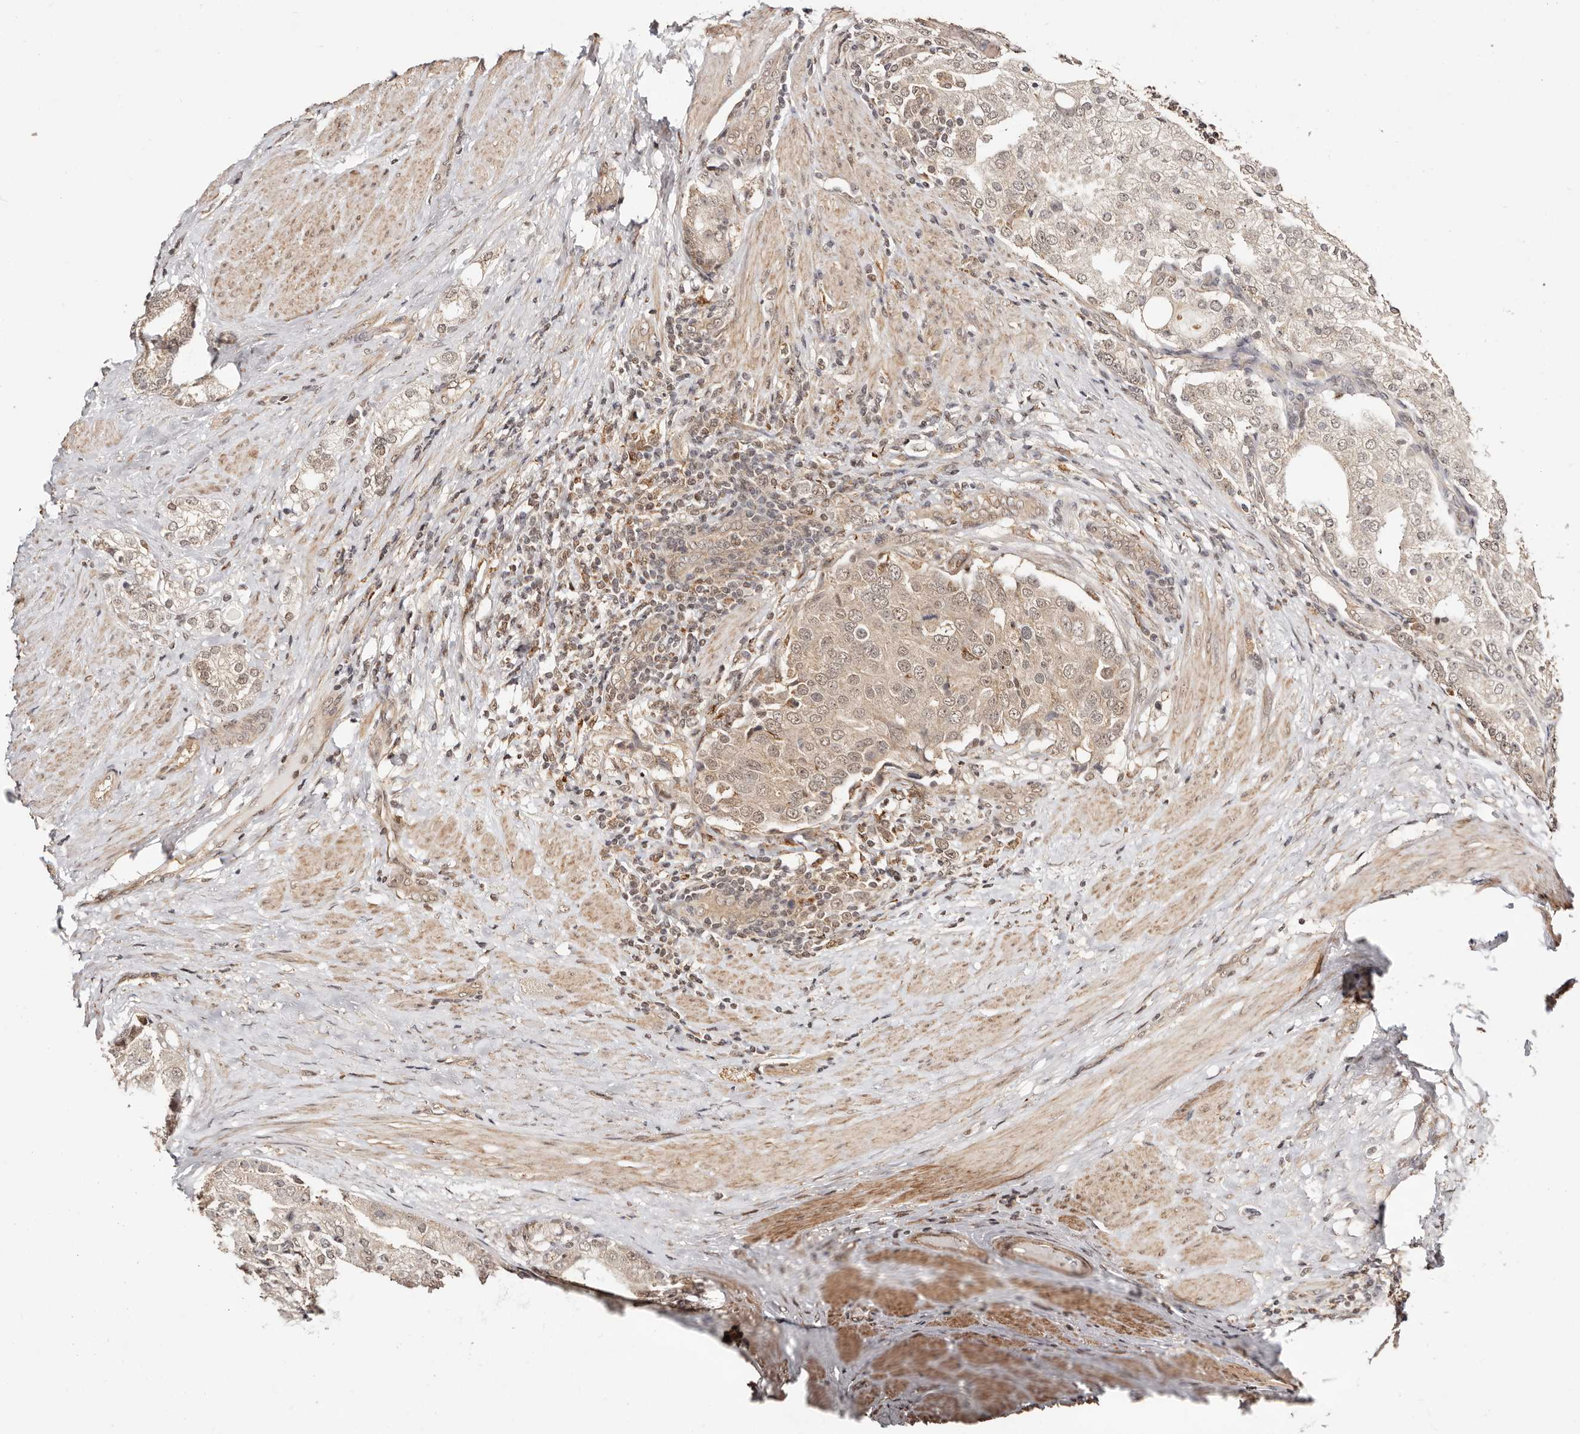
{"staining": {"intensity": "weak", "quantity": "<25%", "location": "cytoplasmic/membranous,nuclear"}, "tissue": "prostate cancer", "cell_type": "Tumor cells", "image_type": "cancer", "snomed": [{"axis": "morphology", "description": "Adenocarcinoma, High grade"}, {"axis": "topography", "description": "Prostate"}], "caption": "Immunohistochemical staining of prostate cancer exhibits no significant positivity in tumor cells.", "gene": "CTNNBL1", "patient": {"sex": "male", "age": 50}}